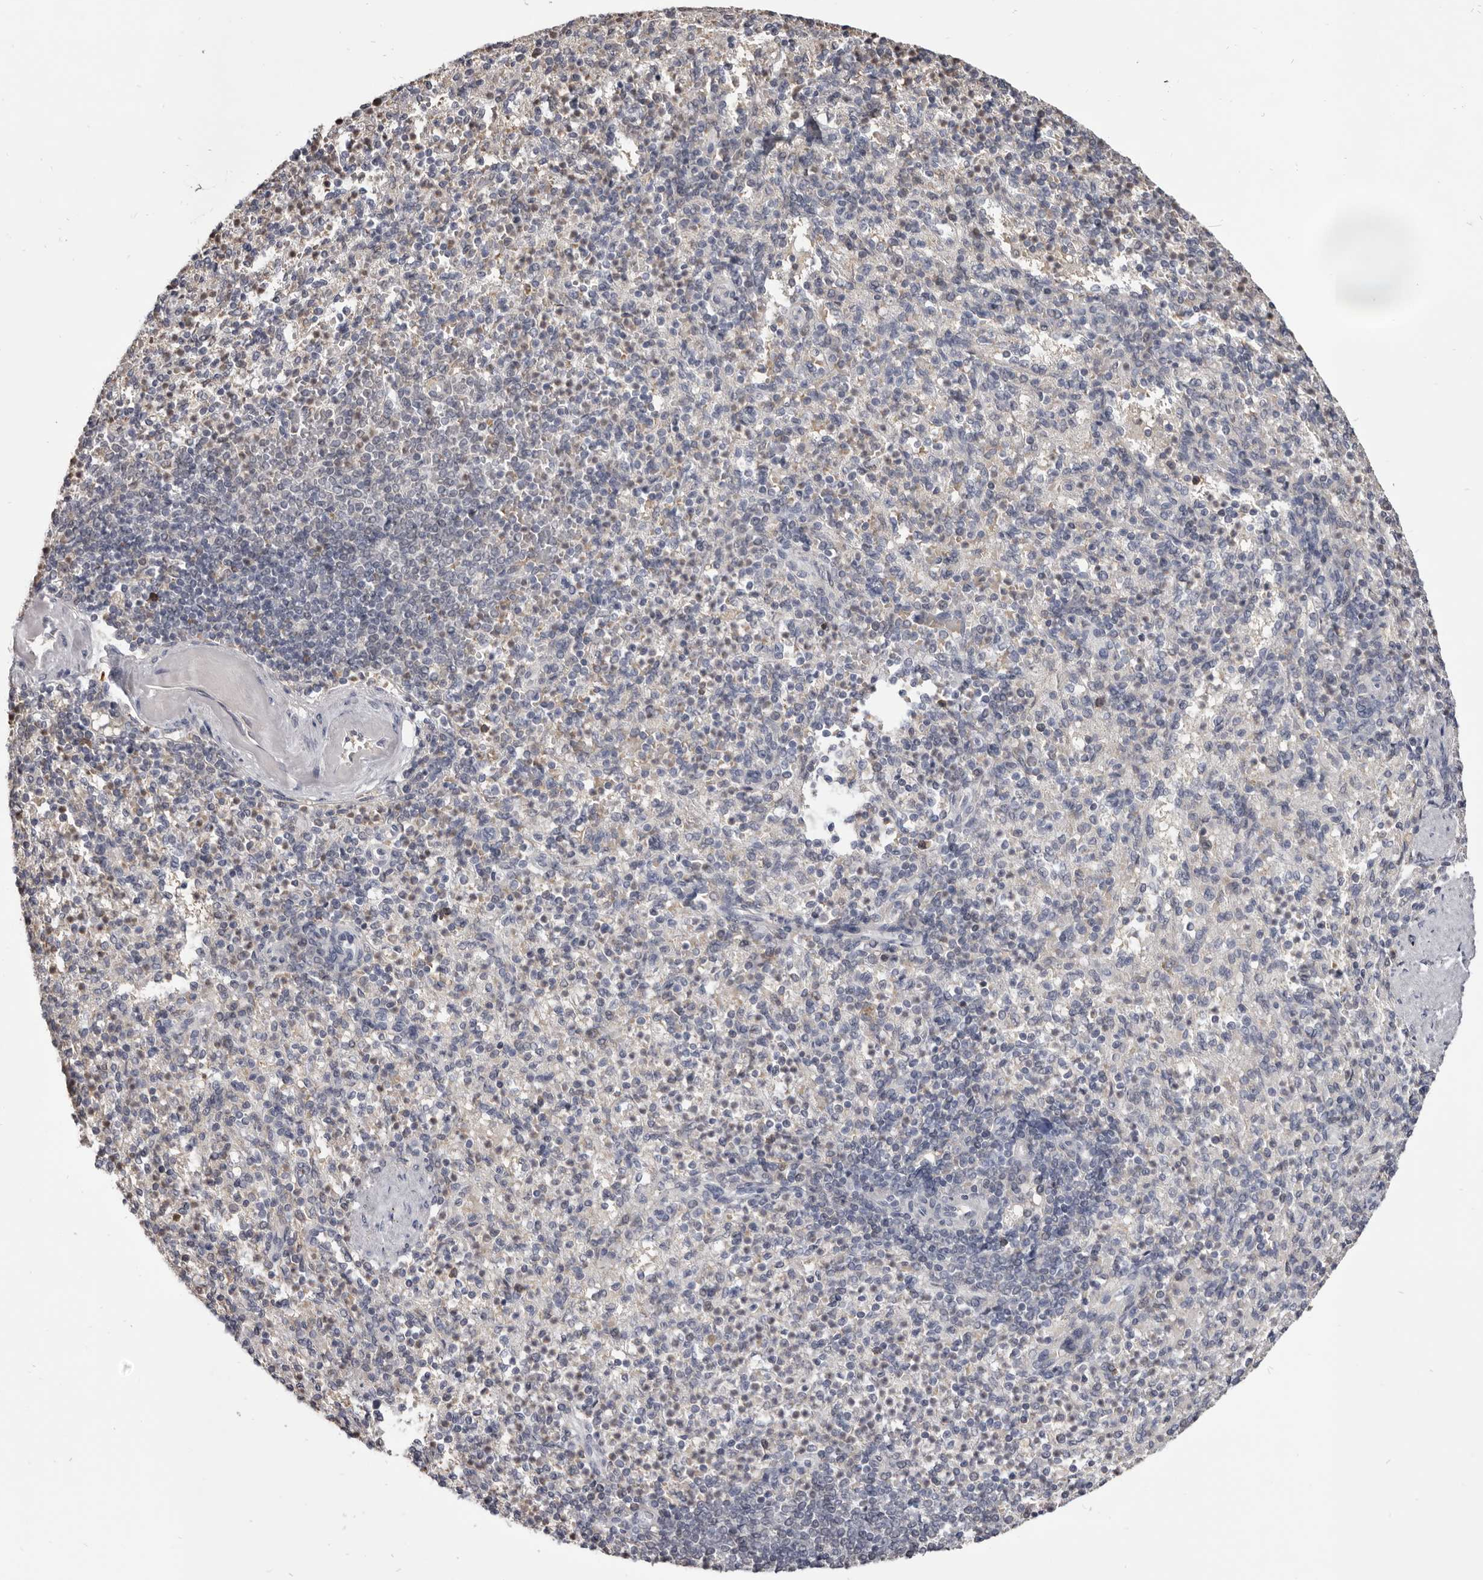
{"staining": {"intensity": "weak", "quantity": "<25%", "location": "cytoplasmic/membranous,nuclear"}, "tissue": "spleen", "cell_type": "Cells in red pulp", "image_type": "normal", "snomed": [{"axis": "morphology", "description": "Normal tissue, NOS"}, {"axis": "topography", "description": "Spleen"}], "caption": "The histopathology image shows no significant positivity in cells in red pulp of spleen. Nuclei are stained in blue.", "gene": "CGN", "patient": {"sex": "female", "age": 74}}